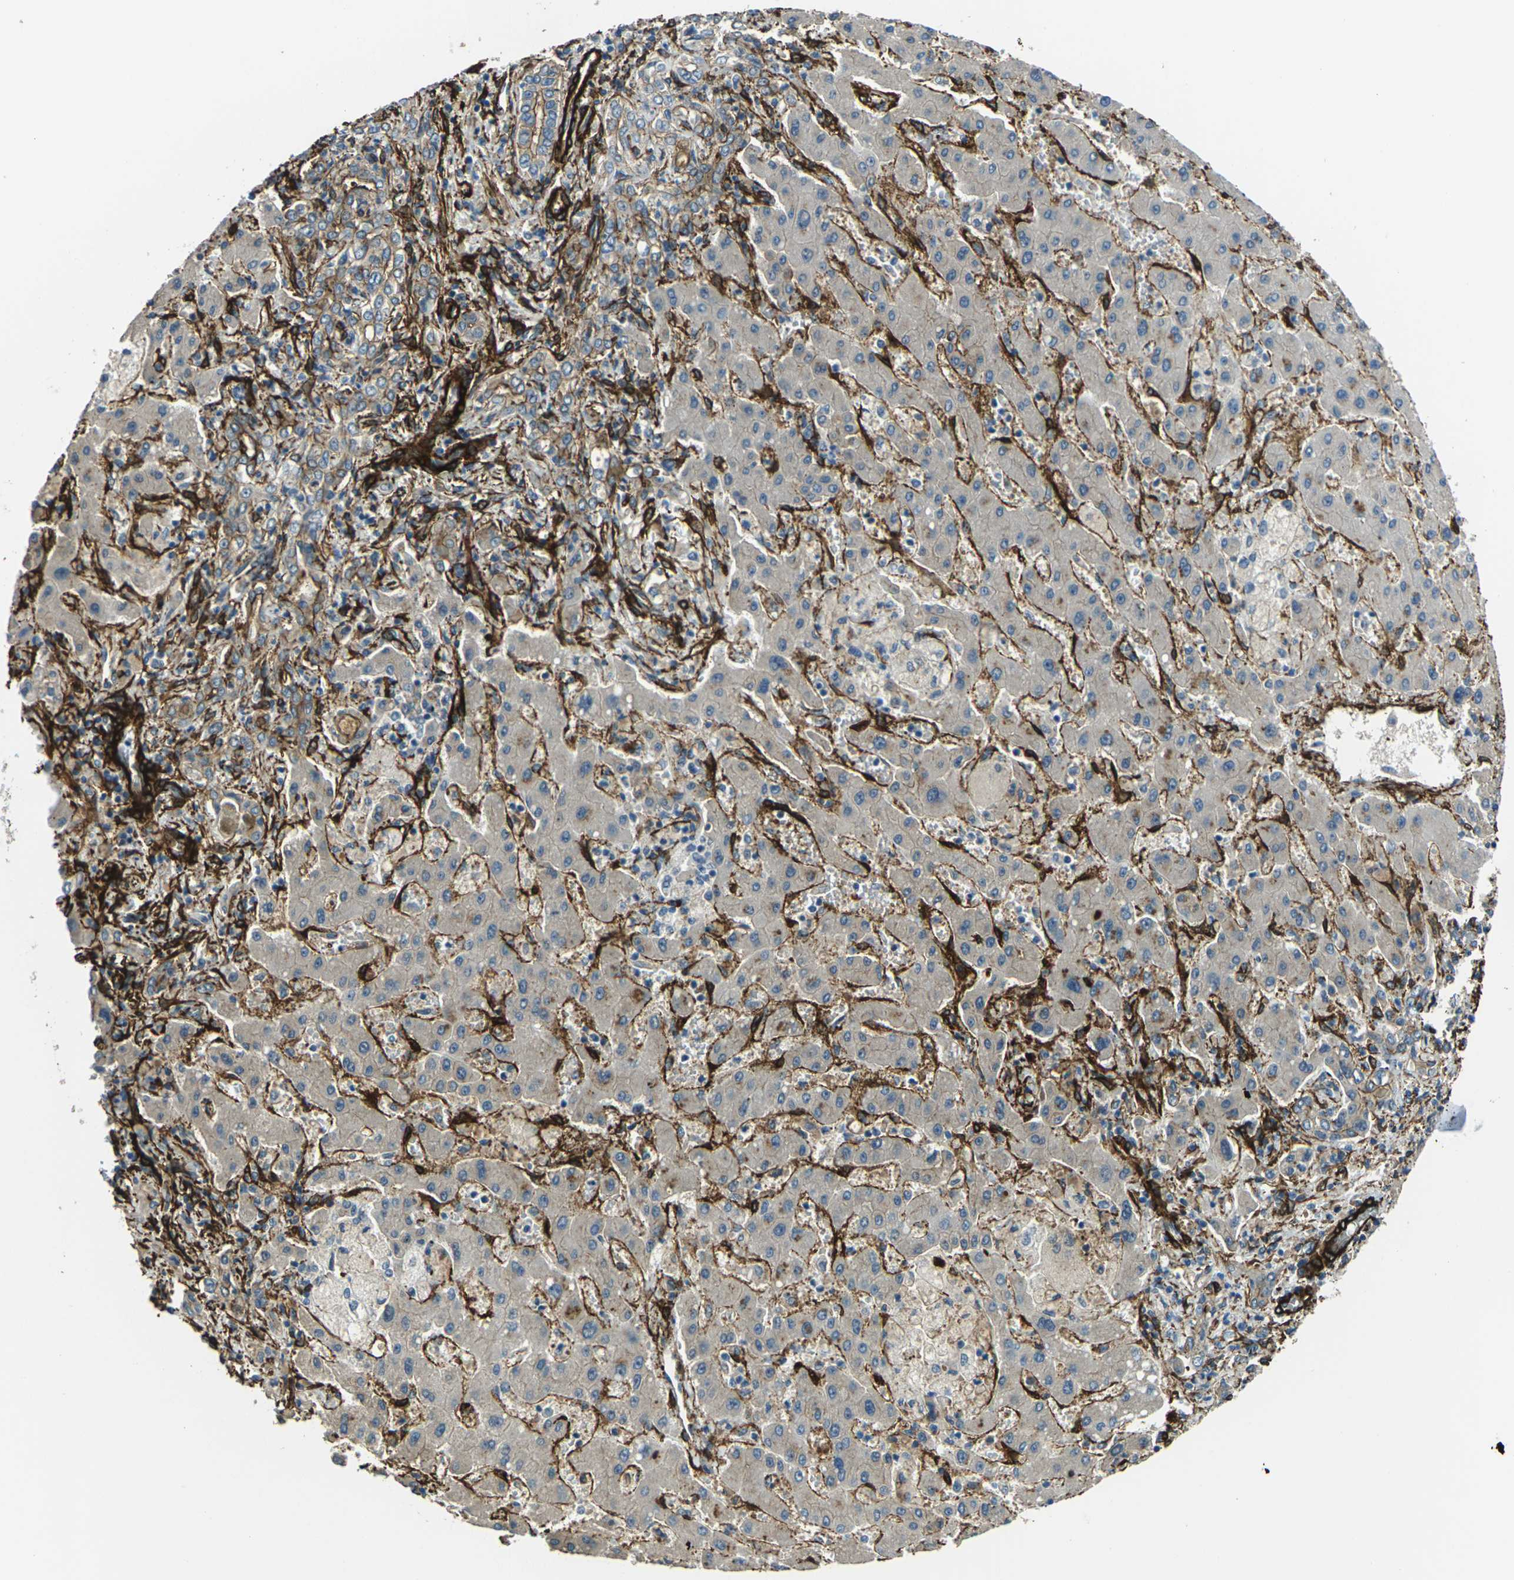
{"staining": {"intensity": "negative", "quantity": "none", "location": "none"}, "tissue": "liver cancer", "cell_type": "Tumor cells", "image_type": "cancer", "snomed": [{"axis": "morphology", "description": "Cholangiocarcinoma"}, {"axis": "topography", "description": "Liver"}], "caption": "The immunohistochemistry (IHC) histopathology image has no significant positivity in tumor cells of liver cholangiocarcinoma tissue.", "gene": "GRAMD1C", "patient": {"sex": "male", "age": 50}}